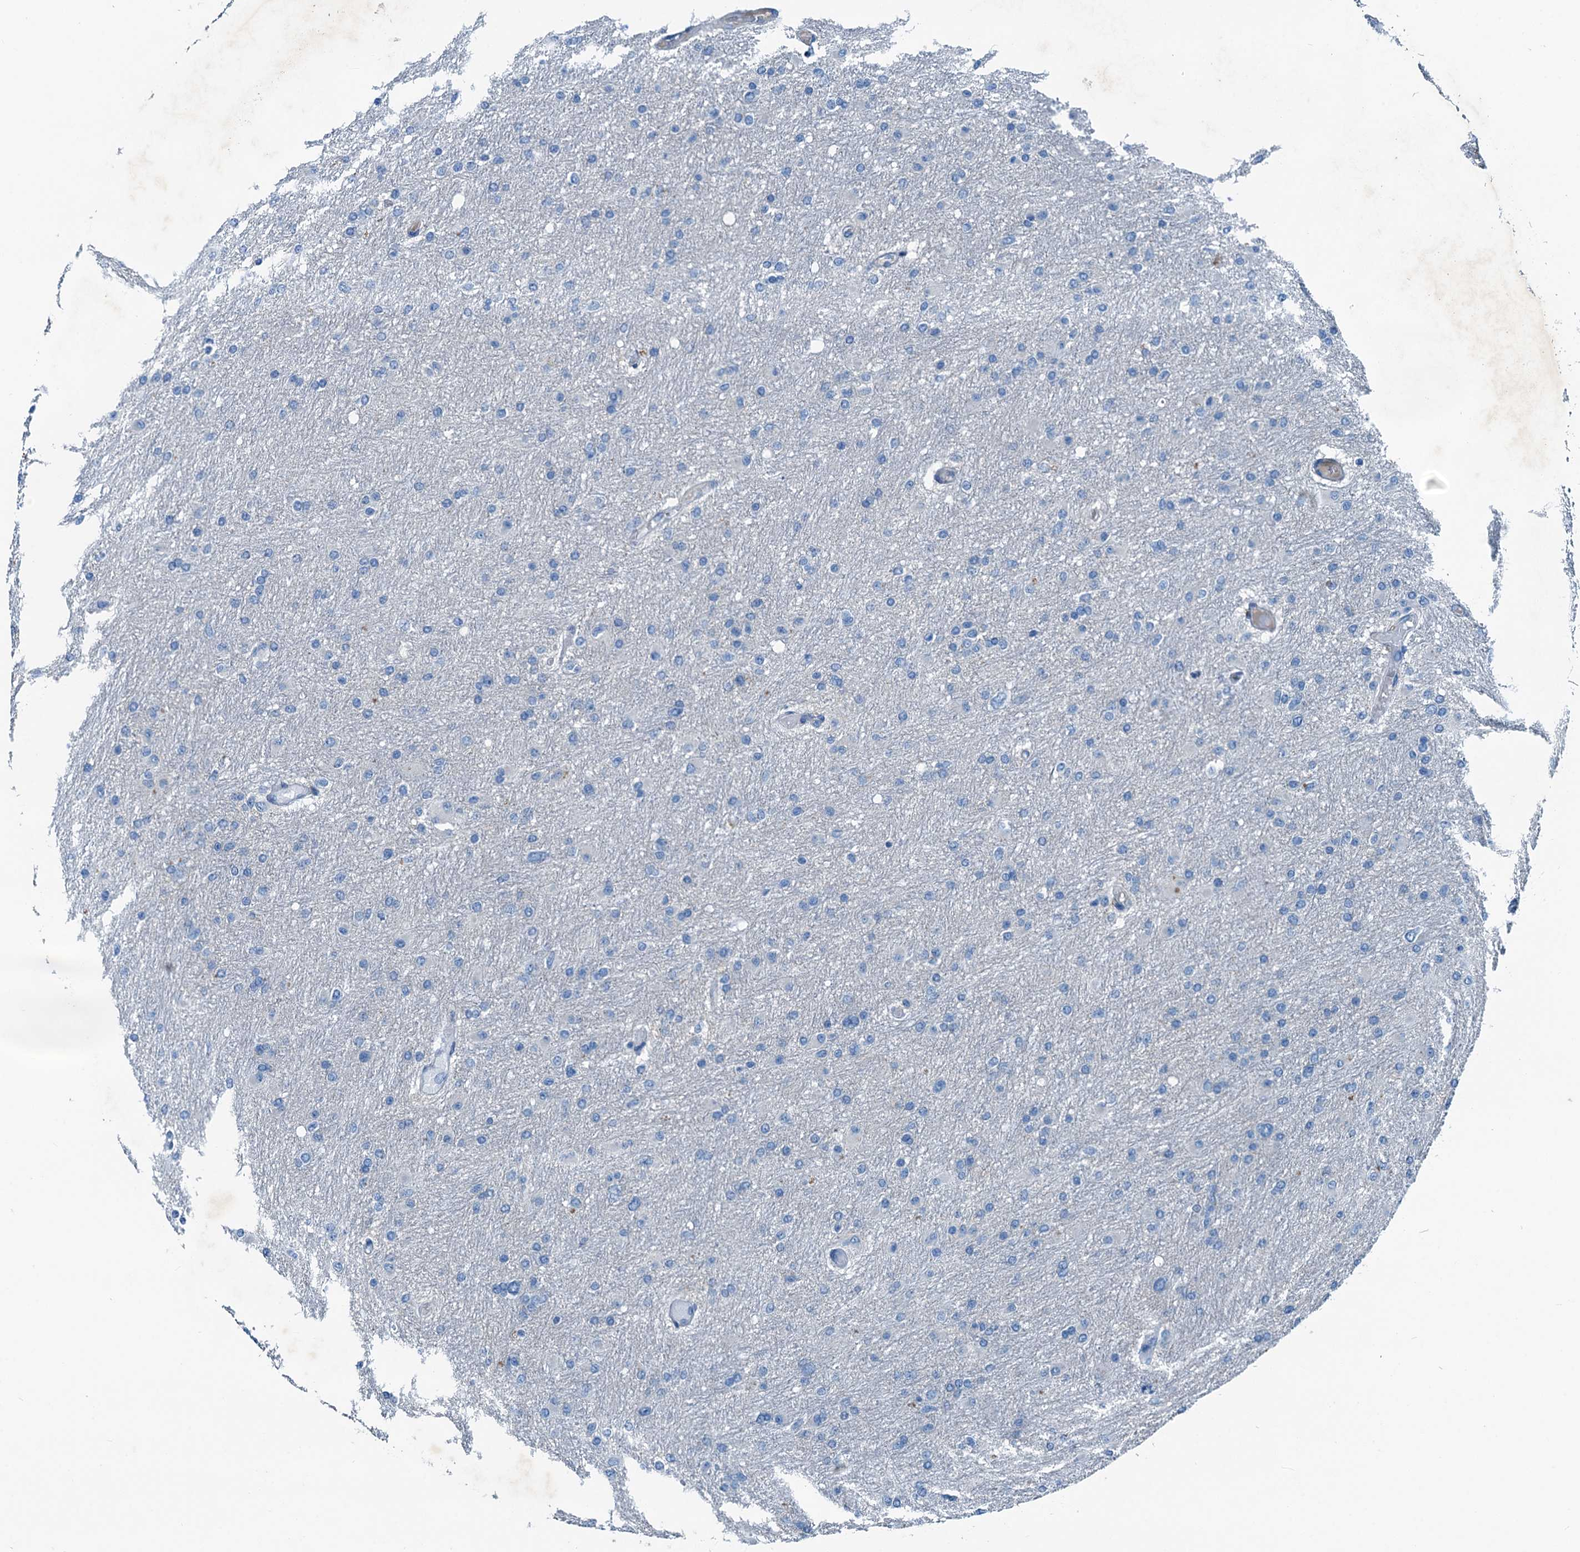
{"staining": {"intensity": "negative", "quantity": "none", "location": "none"}, "tissue": "glioma", "cell_type": "Tumor cells", "image_type": "cancer", "snomed": [{"axis": "morphology", "description": "Glioma, malignant, High grade"}, {"axis": "topography", "description": "Cerebral cortex"}], "caption": "Immunohistochemical staining of glioma reveals no significant staining in tumor cells.", "gene": "RAB3IL1", "patient": {"sex": "female", "age": 36}}